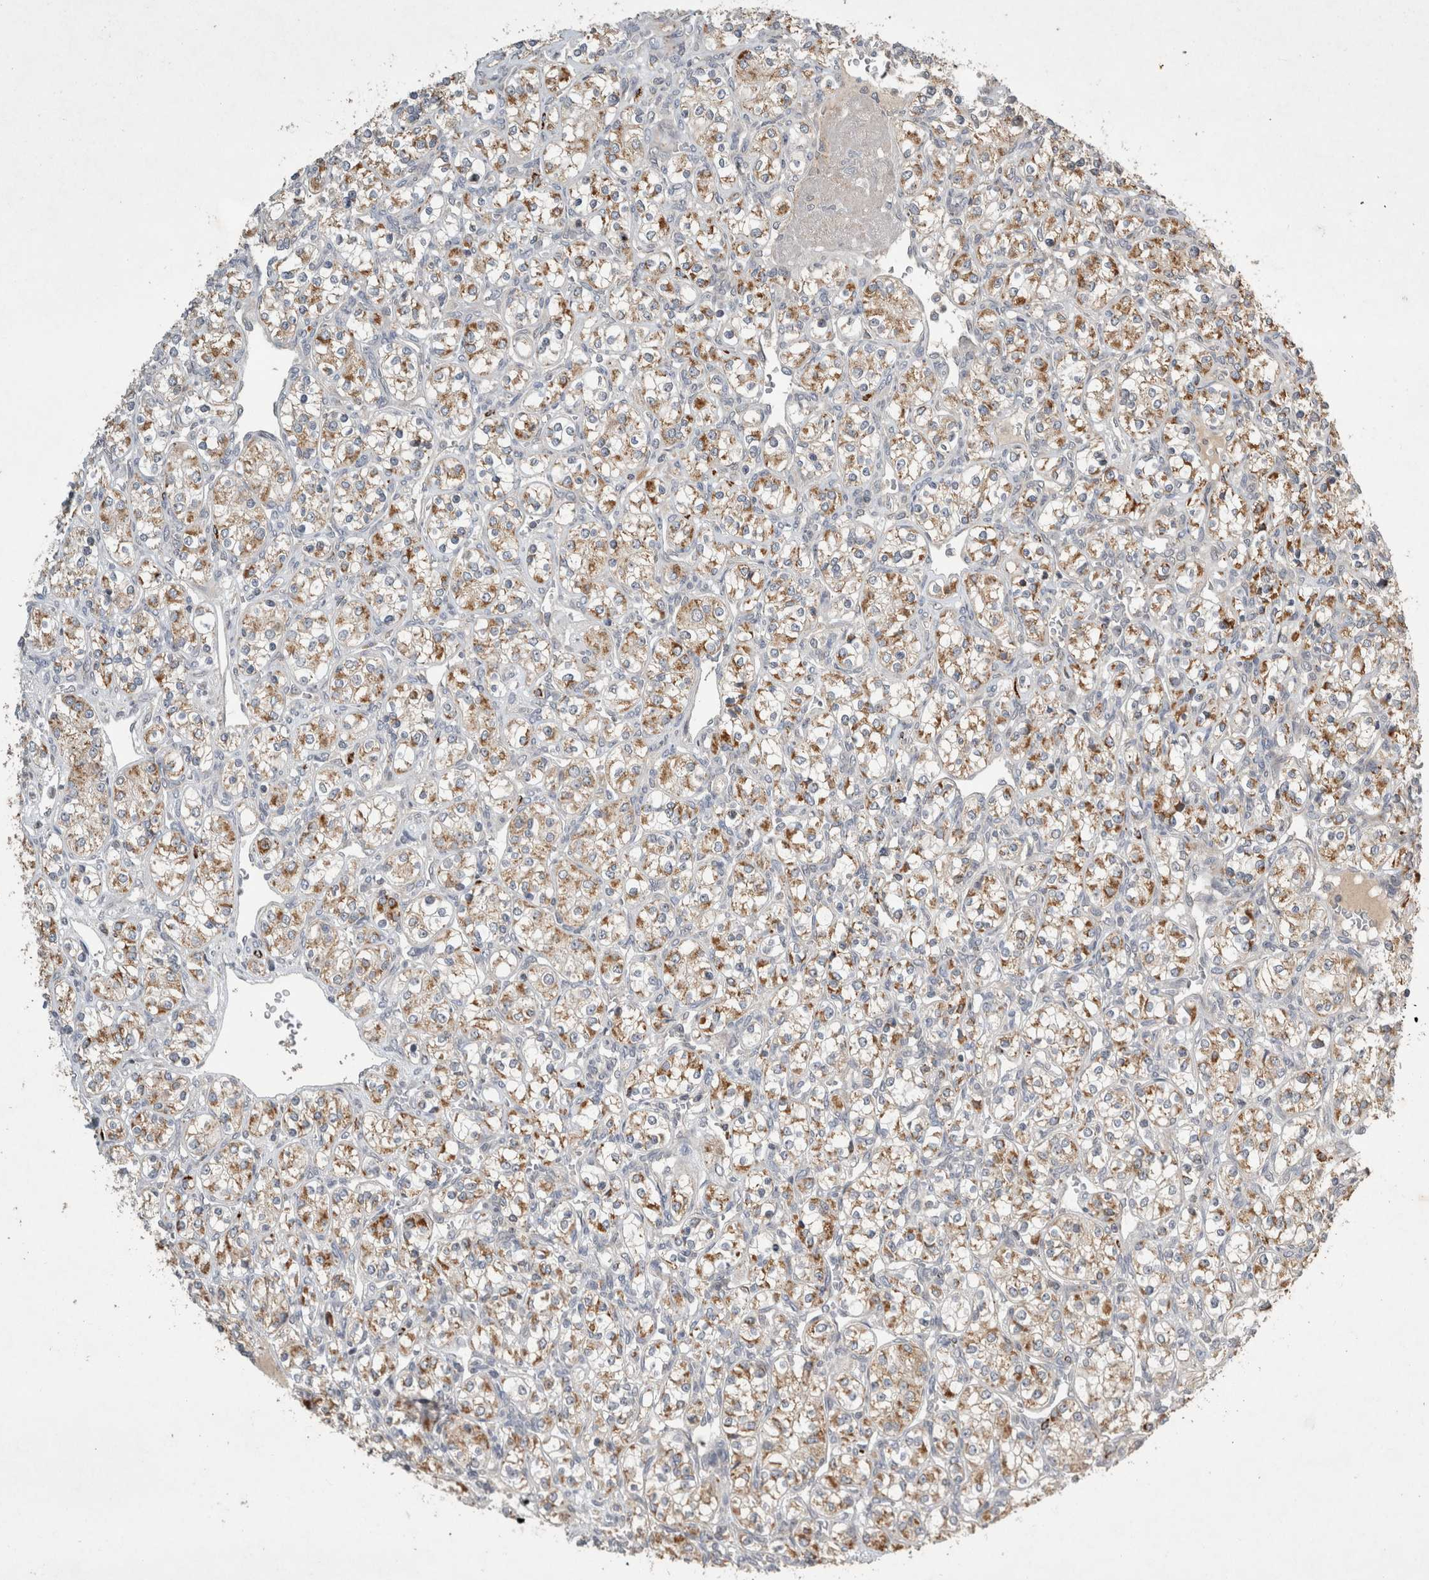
{"staining": {"intensity": "moderate", "quantity": ">75%", "location": "cytoplasmic/membranous"}, "tissue": "renal cancer", "cell_type": "Tumor cells", "image_type": "cancer", "snomed": [{"axis": "morphology", "description": "Adenocarcinoma, NOS"}, {"axis": "topography", "description": "Kidney"}], "caption": "Protein expression analysis of human renal cancer (adenocarcinoma) reveals moderate cytoplasmic/membranous positivity in approximately >75% of tumor cells.", "gene": "SERAC1", "patient": {"sex": "male", "age": 77}}